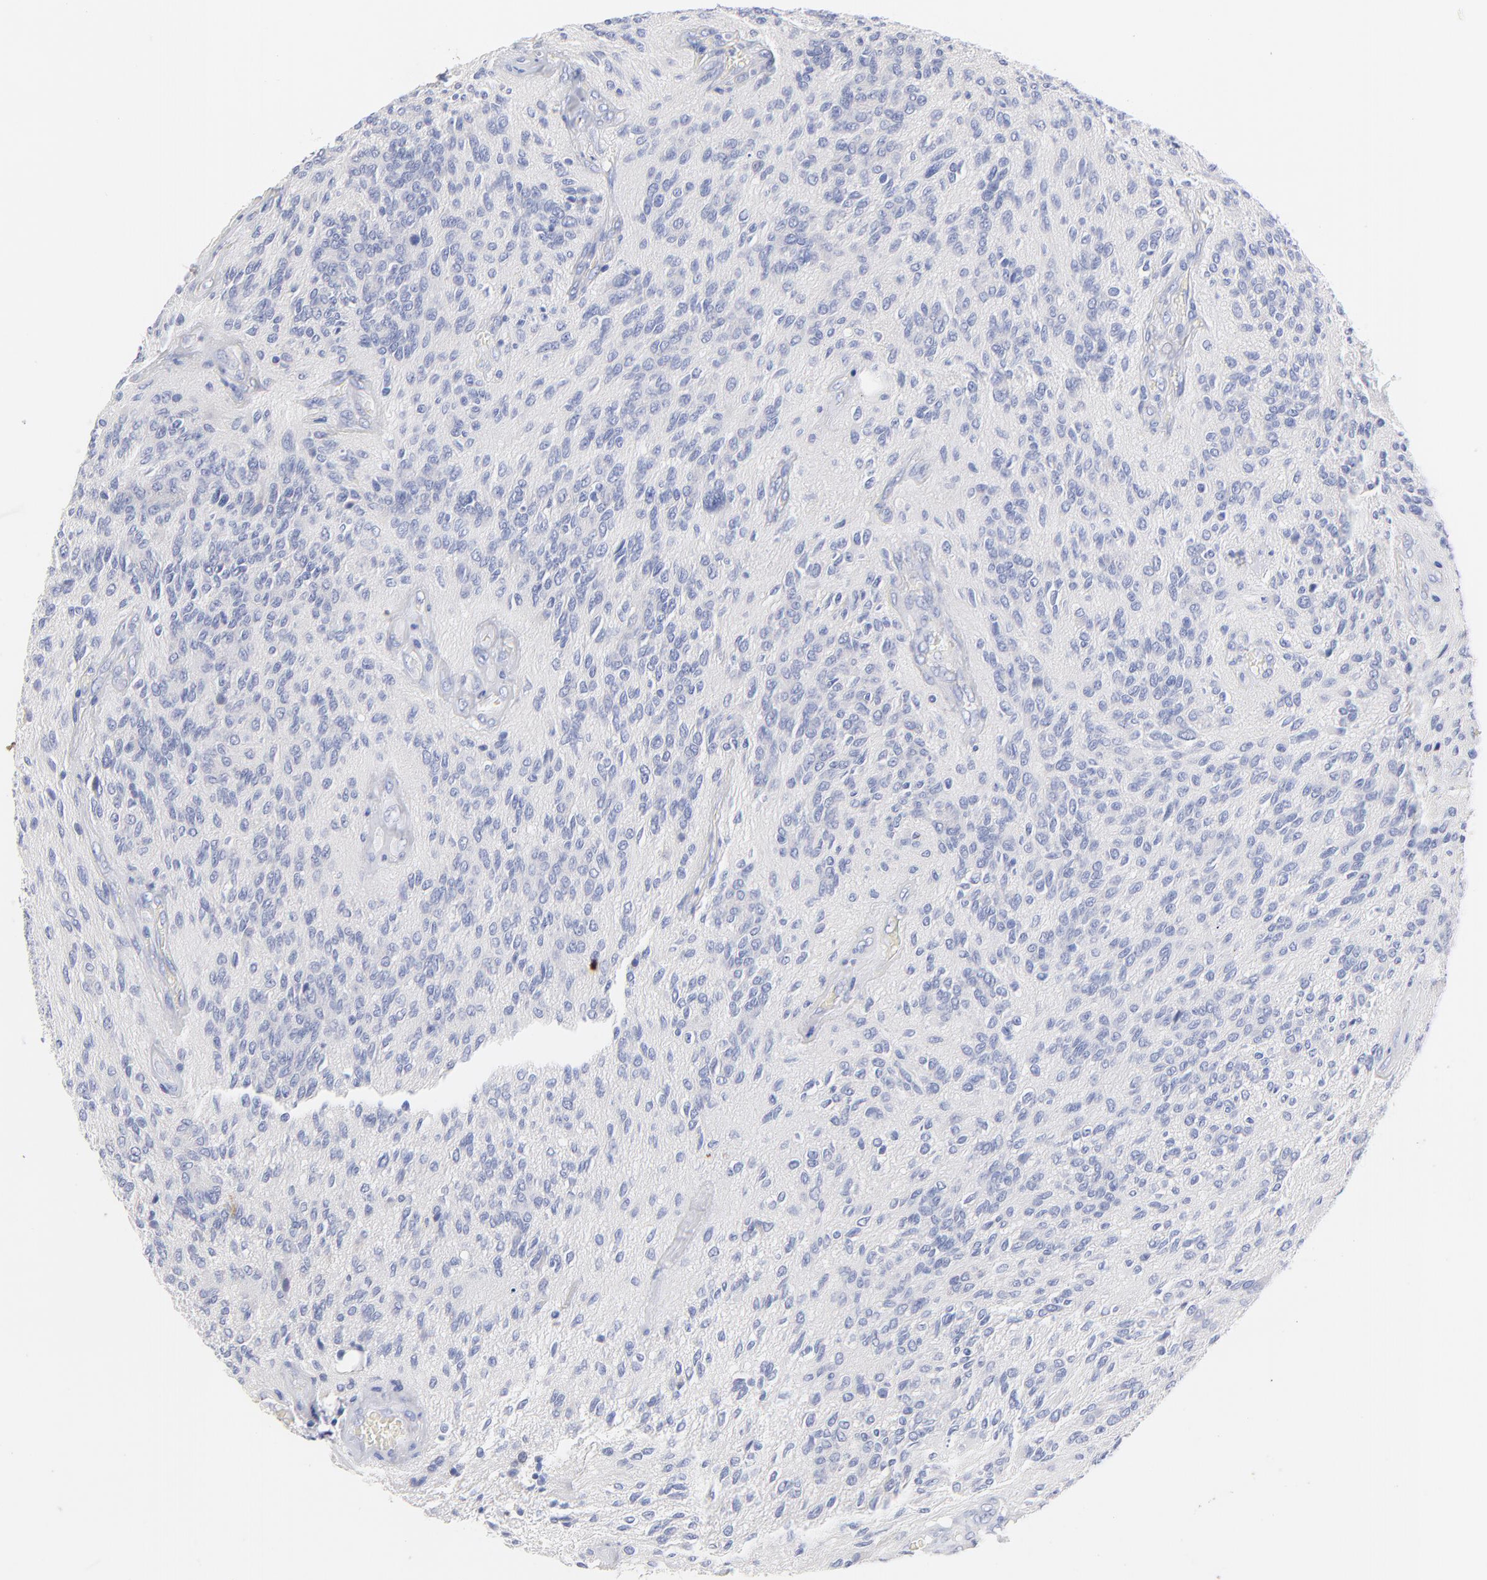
{"staining": {"intensity": "negative", "quantity": "none", "location": "none"}, "tissue": "glioma", "cell_type": "Tumor cells", "image_type": "cancer", "snomed": [{"axis": "morphology", "description": "Glioma, malignant, Low grade"}, {"axis": "topography", "description": "Brain"}], "caption": "Histopathology image shows no protein staining in tumor cells of glioma tissue. (Stains: DAB (3,3'-diaminobenzidine) IHC with hematoxylin counter stain, Microscopy: brightfield microscopy at high magnification).", "gene": "FBXO10", "patient": {"sex": "female", "age": 15}}